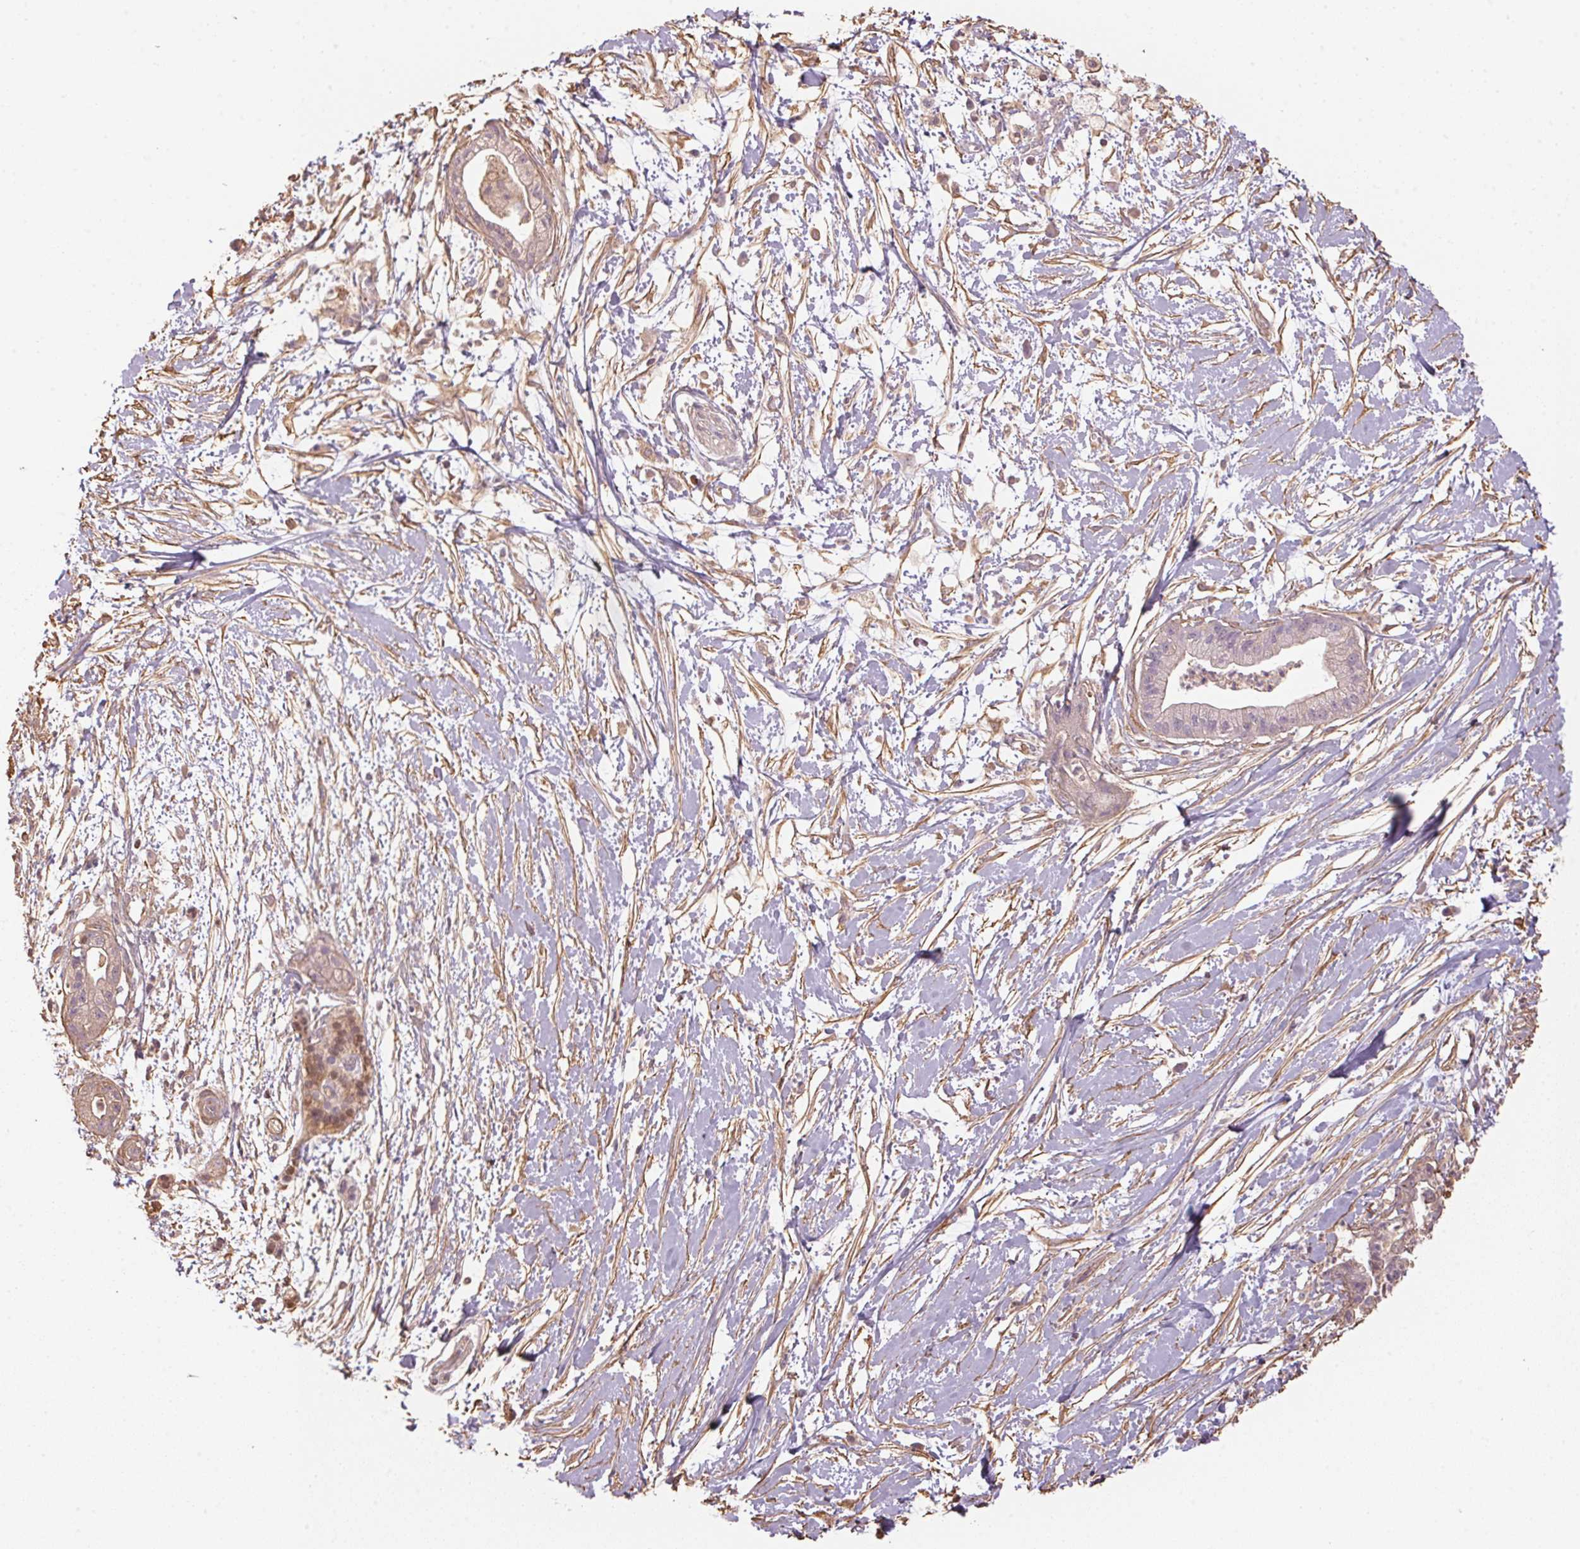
{"staining": {"intensity": "negative", "quantity": "none", "location": "none"}, "tissue": "pancreatic cancer", "cell_type": "Tumor cells", "image_type": "cancer", "snomed": [{"axis": "morphology", "description": "Normal tissue, NOS"}, {"axis": "morphology", "description": "Adenocarcinoma, NOS"}, {"axis": "topography", "description": "Lymph node"}, {"axis": "topography", "description": "Pancreas"}], "caption": "A micrograph of human pancreatic adenocarcinoma is negative for staining in tumor cells. (DAB (3,3'-diaminobenzidine) immunohistochemistry visualized using brightfield microscopy, high magnification).", "gene": "QDPR", "patient": {"sex": "female", "age": 58}}